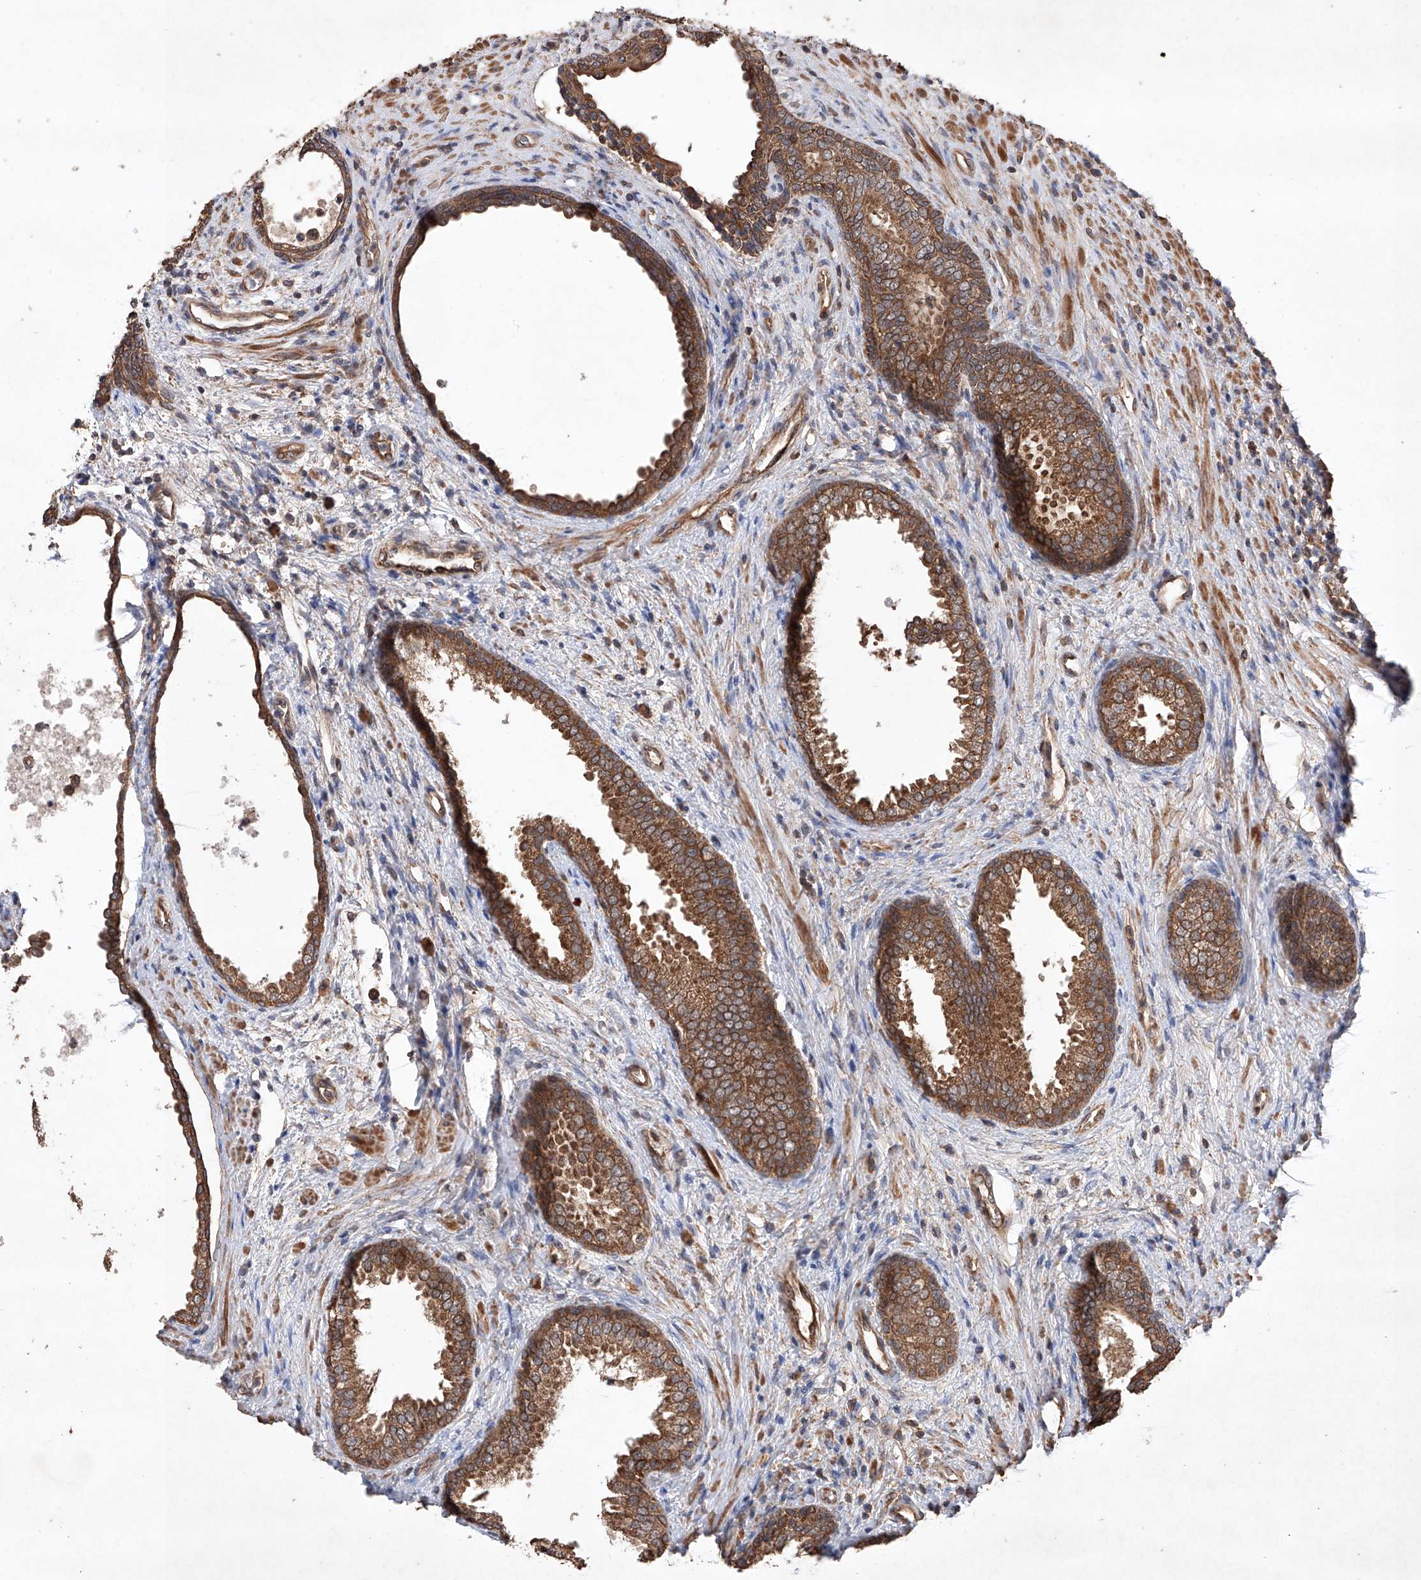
{"staining": {"intensity": "moderate", "quantity": ">75%", "location": "cytoplasmic/membranous"}, "tissue": "prostate", "cell_type": "Glandular cells", "image_type": "normal", "snomed": [{"axis": "morphology", "description": "Normal tissue, NOS"}, {"axis": "topography", "description": "Prostate"}], "caption": "Immunohistochemistry image of benign prostate: prostate stained using immunohistochemistry exhibits medium levels of moderate protein expression localized specifically in the cytoplasmic/membranous of glandular cells, appearing as a cytoplasmic/membranous brown color.", "gene": "LURAP1", "patient": {"sex": "male", "age": 76}}